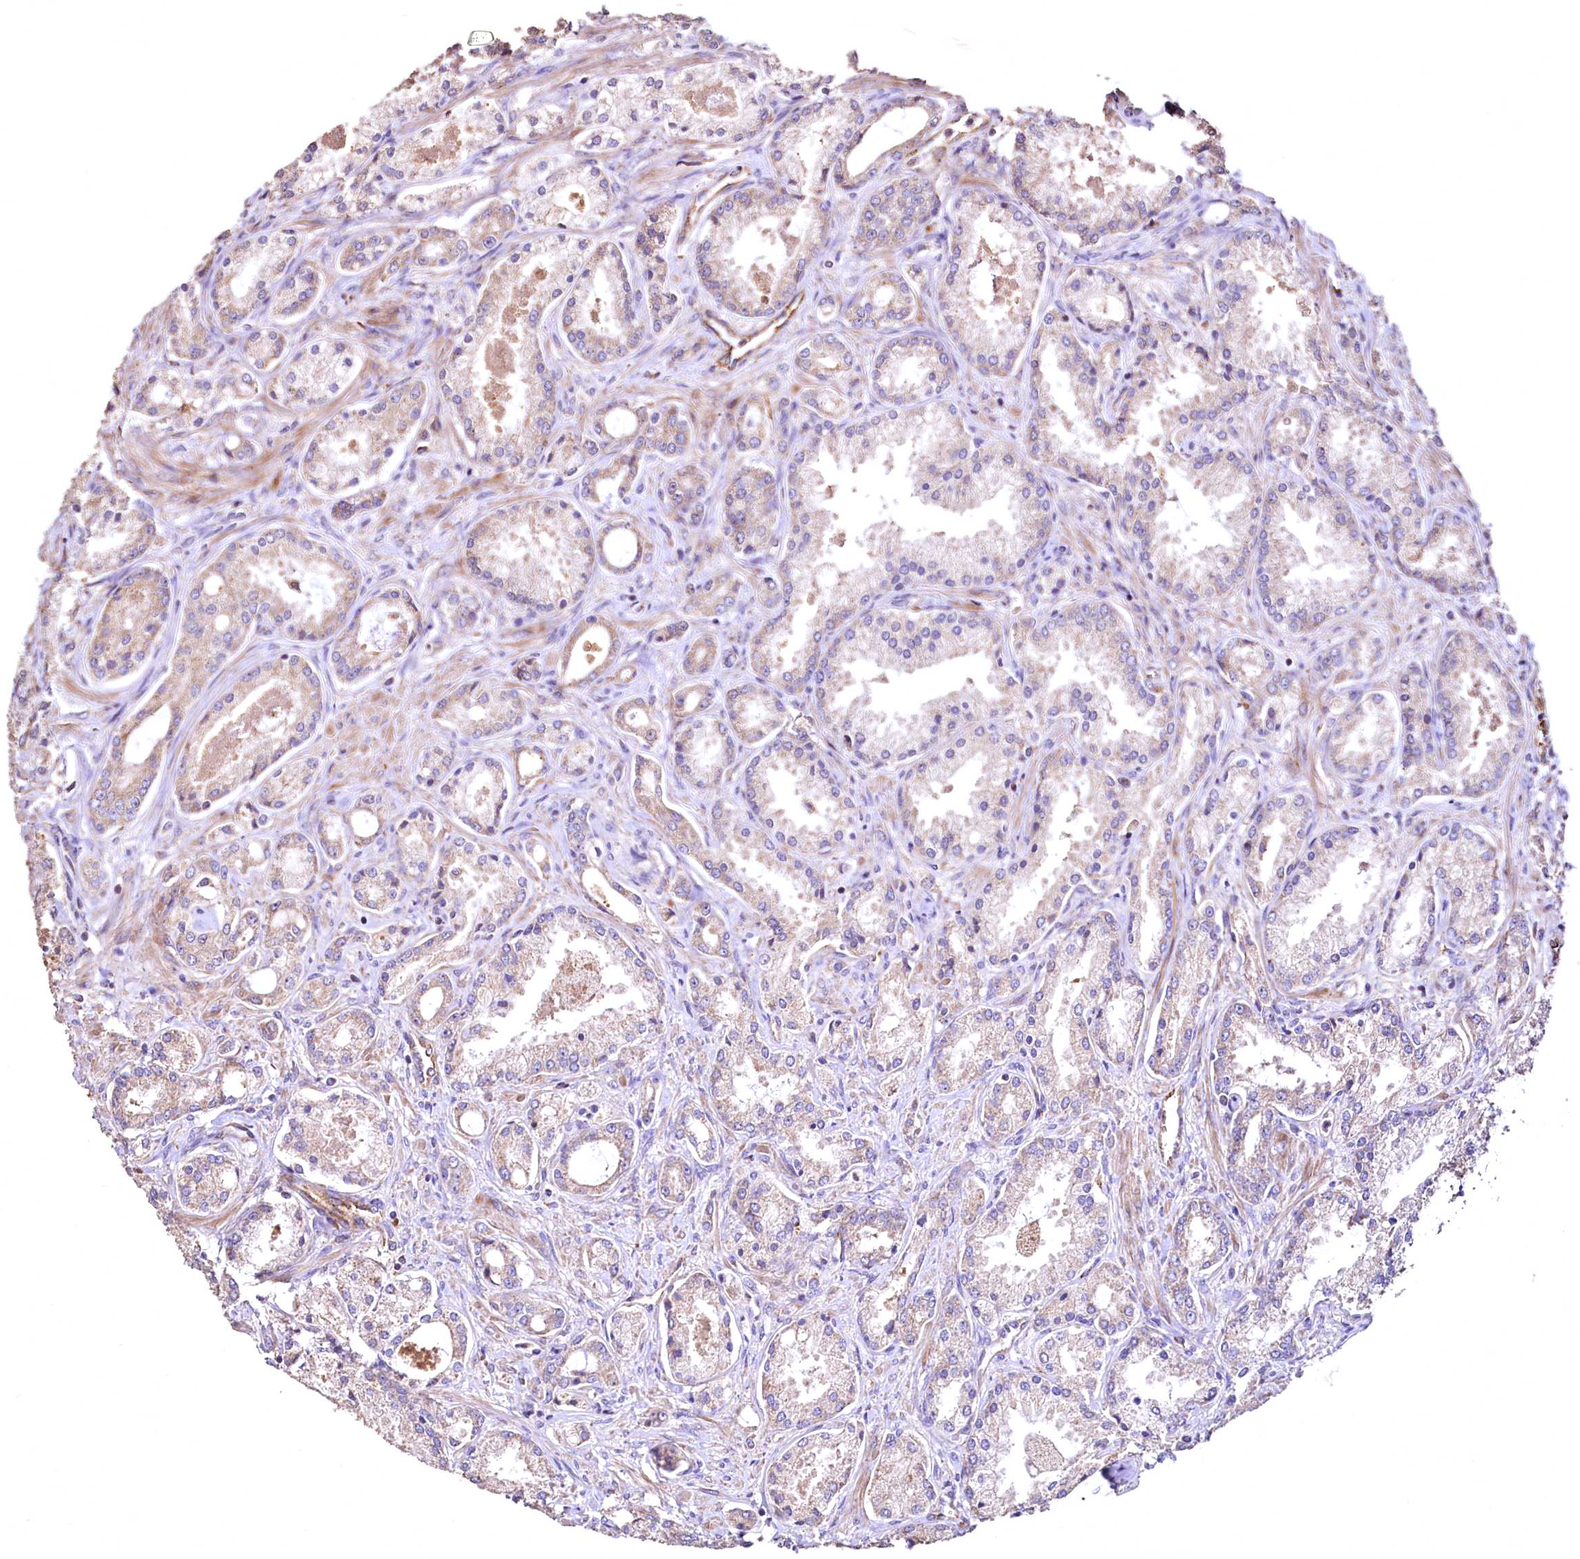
{"staining": {"intensity": "moderate", "quantity": ">75%", "location": "cytoplasmic/membranous"}, "tissue": "prostate cancer", "cell_type": "Tumor cells", "image_type": "cancer", "snomed": [{"axis": "morphology", "description": "Adenocarcinoma, Low grade"}, {"axis": "topography", "description": "Prostate"}], "caption": "Approximately >75% of tumor cells in human prostate cancer (adenocarcinoma (low-grade)) exhibit moderate cytoplasmic/membranous protein positivity as visualized by brown immunohistochemical staining.", "gene": "RASSF1", "patient": {"sex": "male", "age": 68}}